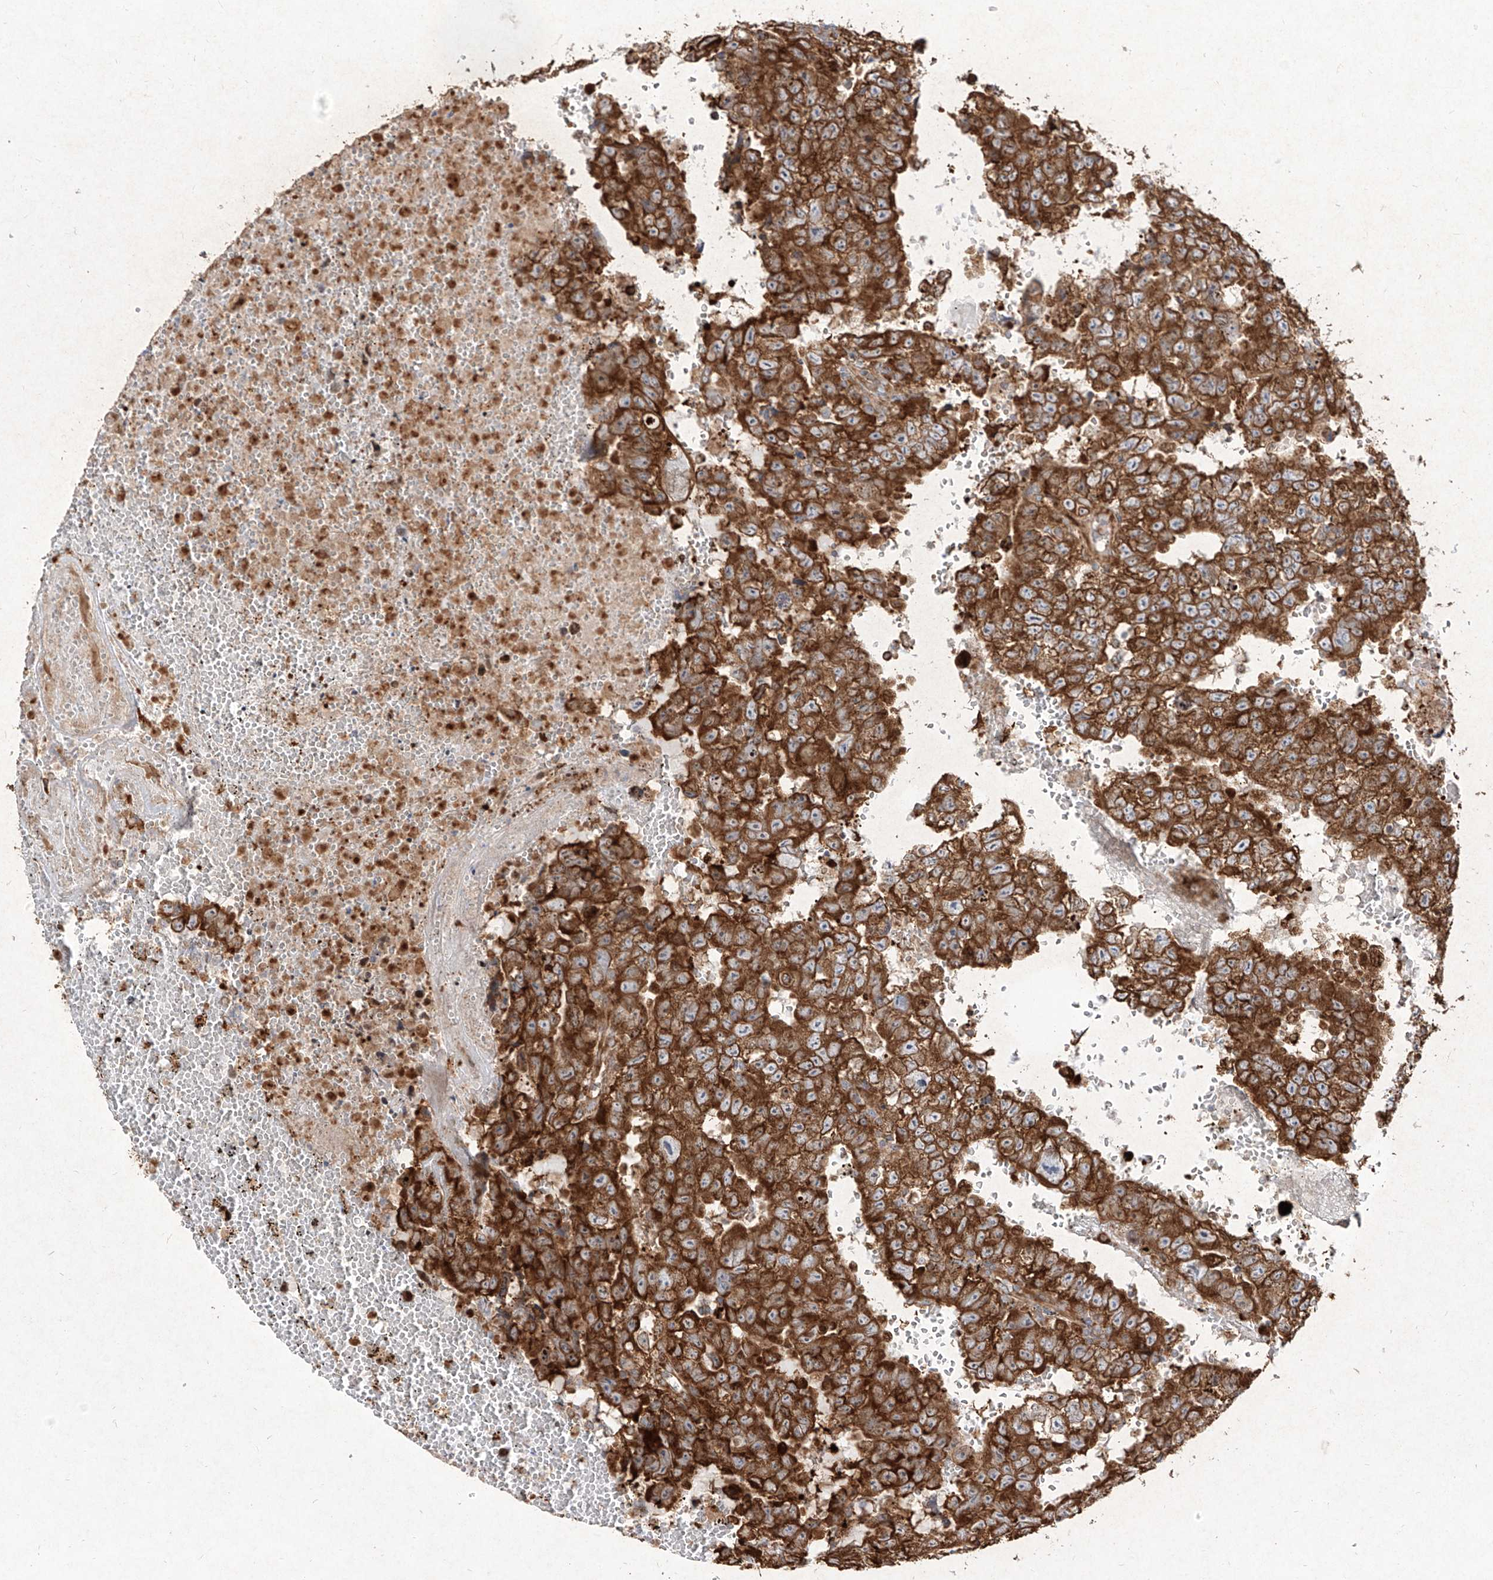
{"staining": {"intensity": "strong", "quantity": ">75%", "location": "cytoplasmic/membranous"}, "tissue": "testis cancer", "cell_type": "Tumor cells", "image_type": "cancer", "snomed": [{"axis": "morphology", "description": "Carcinoma, Embryonal, NOS"}, {"axis": "topography", "description": "Testis"}], "caption": "Strong cytoplasmic/membranous protein positivity is identified in about >75% of tumor cells in testis cancer.", "gene": "RPS25", "patient": {"sex": "male", "age": 25}}